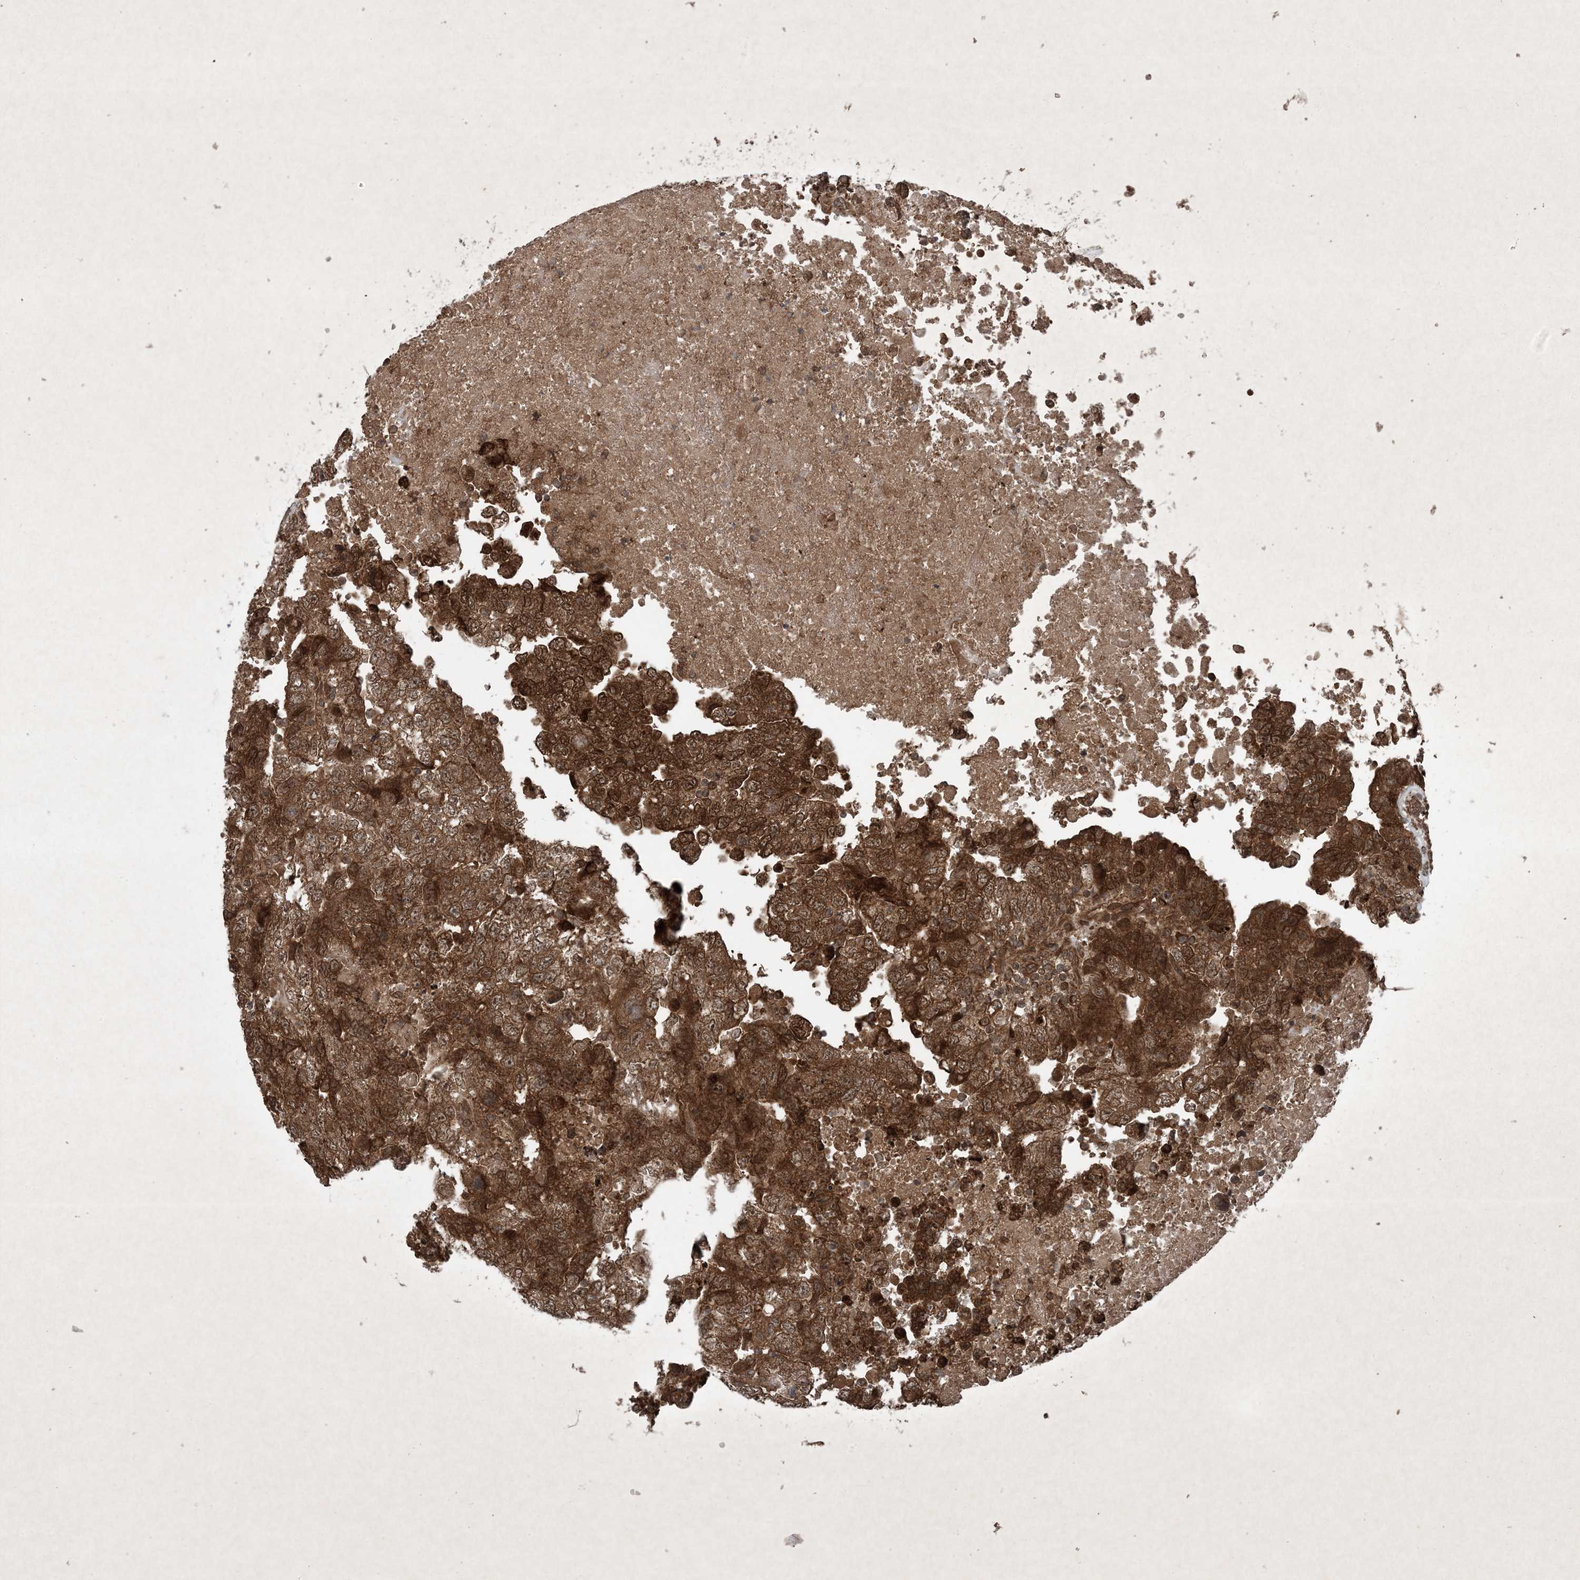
{"staining": {"intensity": "strong", "quantity": ">75%", "location": "cytoplasmic/membranous"}, "tissue": "testis cancer", "cell_type": "Tumor cells", "image_type": "cancer", "snomed": [{"axis": "morphology", "description": "Carcinoma, Embryonal, NOS"}, {"axis": "topography", "description": "Testis"}], "caption": "The image demonstrates a brown stain indicating the presence of a protein in the cytoplasmic/membranous of tumor cells in embryonal carcinoma (testis).", "gene": "GNG5", "patient": {"sex": "male", "age": 37}}